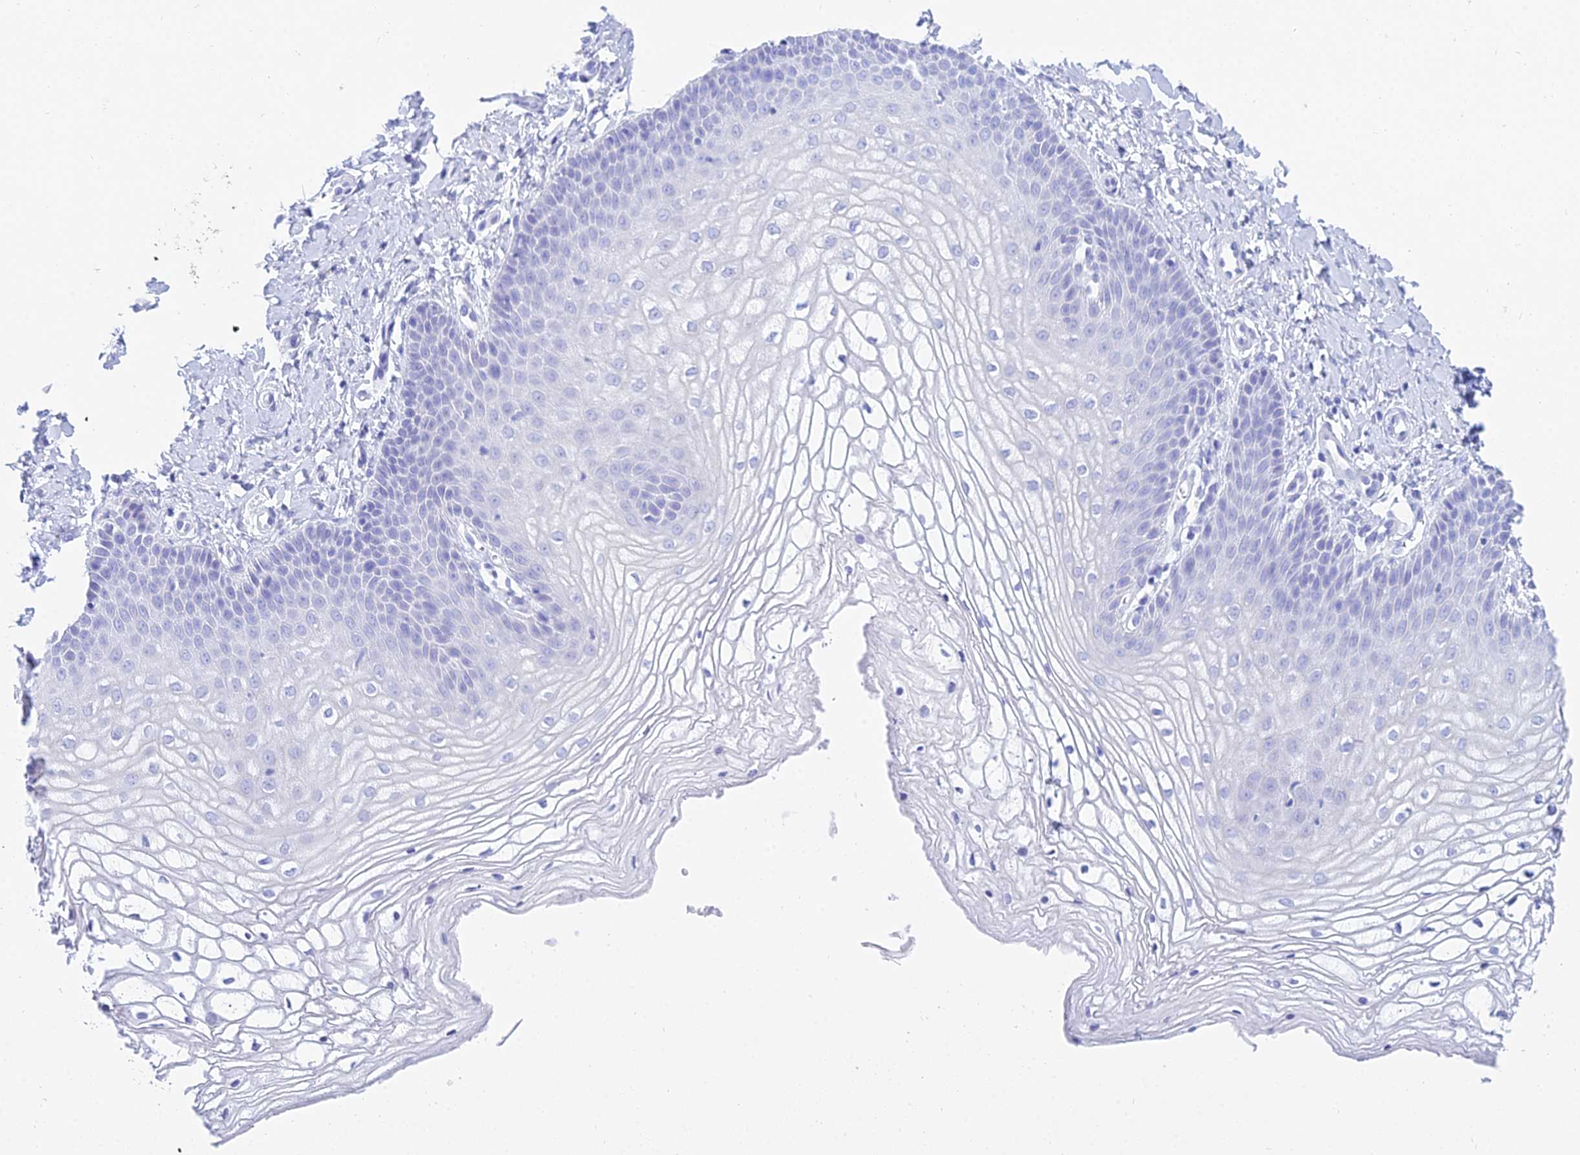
{"staining": {"intensity": "negative", "quantity": "none", "location": "none"}, "tissue": "vagina", "cell_type": "Squamous epithelial cells", "image_type": "normal", "snomed": [{"axis": "morphology", "description": "Normal tissue, NOS"}, {"axis": "topography", "description": "Vagina"}], "caption": "IHC image of normal human vagina stained for a protein (brown), which displays no staining in squamous epithelial cells. (DAB (3,3'-diaminobenzidine) immunohistochemistry, high magnification).", "gene": "PATE4", "patient": {"sex": "female", "age": 68}}